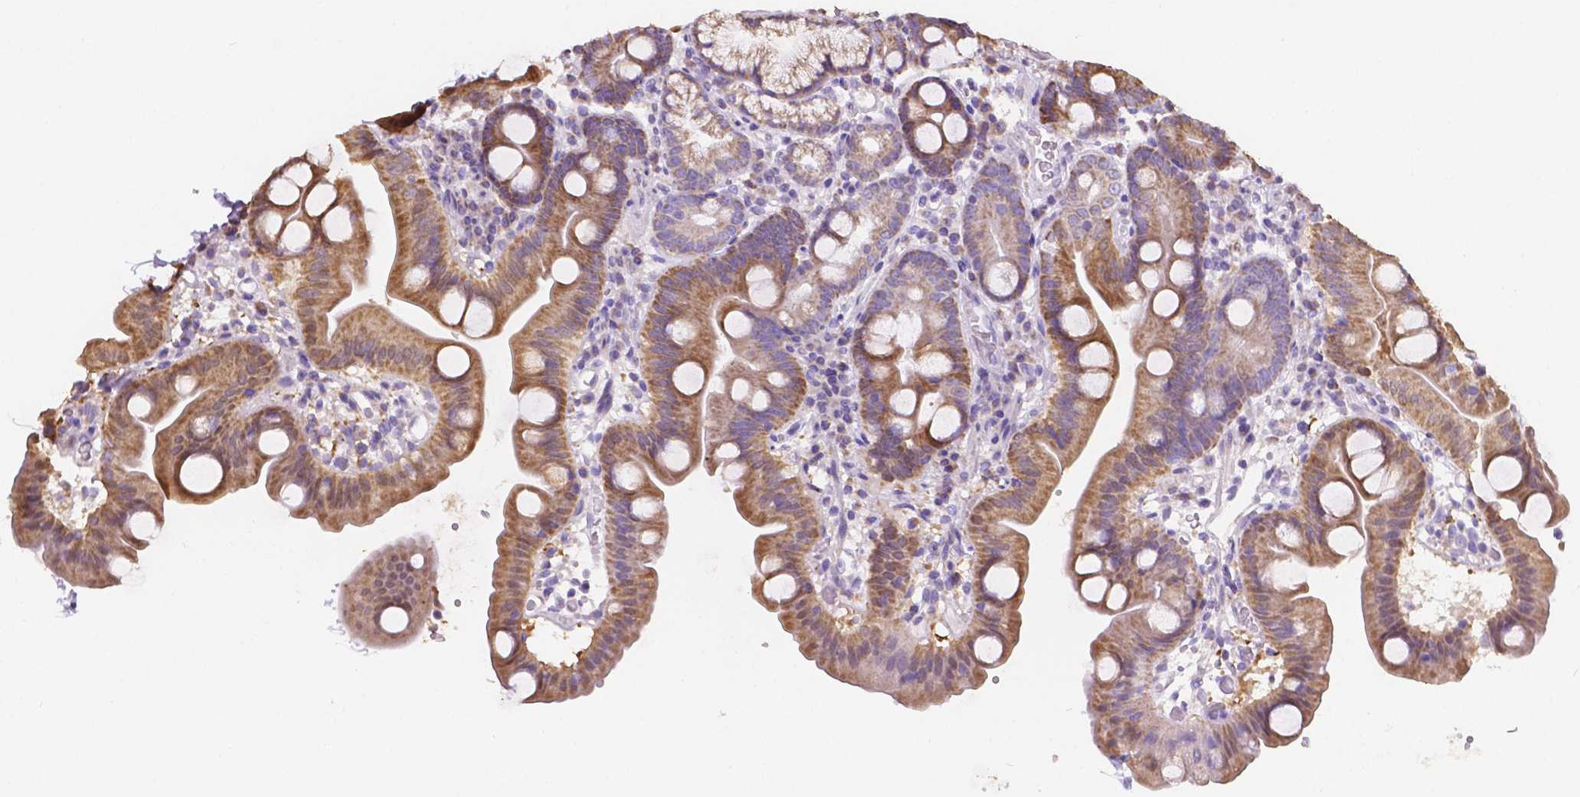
{"staining": {"intensity": "moderate", "quantity": "25%-75%", "location": "cytoplasmic/membranous"}, "tissue": "duodenum", "cell_type": "Glandular cells", "image_type": "normal", "snomed": [{"axis": "morphology", "description": "Normal tissue, NOS"}, {"axis": "topography", "description": "Duodenum"}], "caption": "Immunohistochemical staining of normal human duodenum displays 25%-75% levels of moderate cytoplasmic/membranous protein positivity in approximately 25%-75% of glandular cells.", "gene": "TMEM130", "patient": {"sex": "male", "age": 59}}